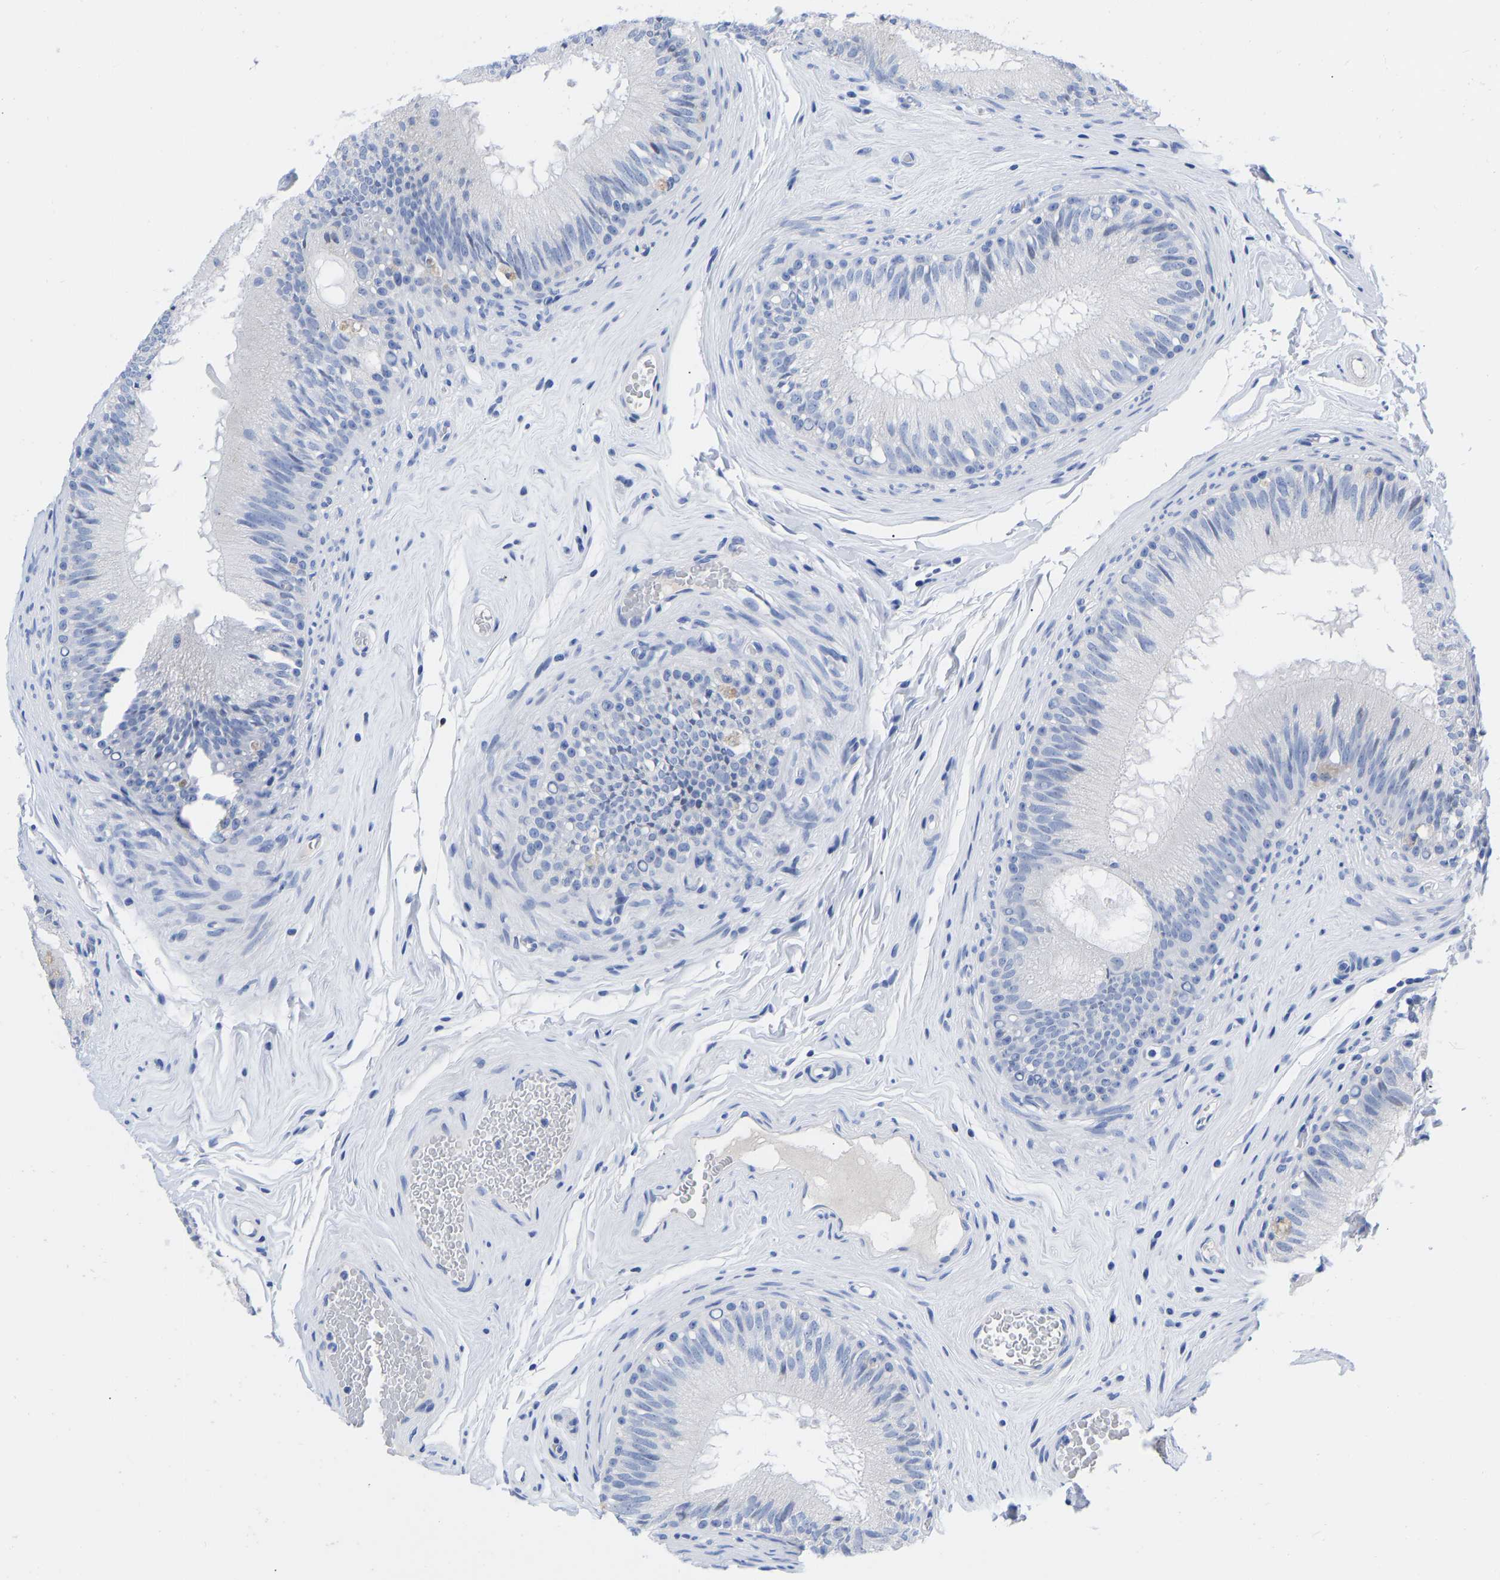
{"staining": {"intensity": "negative", "quantity": "none", "location": "none"}, "tissue": "epididymis", "cell_type": "Glandular cells", "image_type": "normal", "snomed": [{"axis": "morphology", "description": "Normal tissue, NOS"}, {"axis": "topography", "description": "Testis"}, {"axis": "topography", "description": "Epididymis"}], "caption": "This is an immunohistochemistry (IHC) photomicrograph of benign epididymis. There is no positivity in glandular cells.", "gene": "GPA33", "patient": {"sex": "male", "age": 36}}